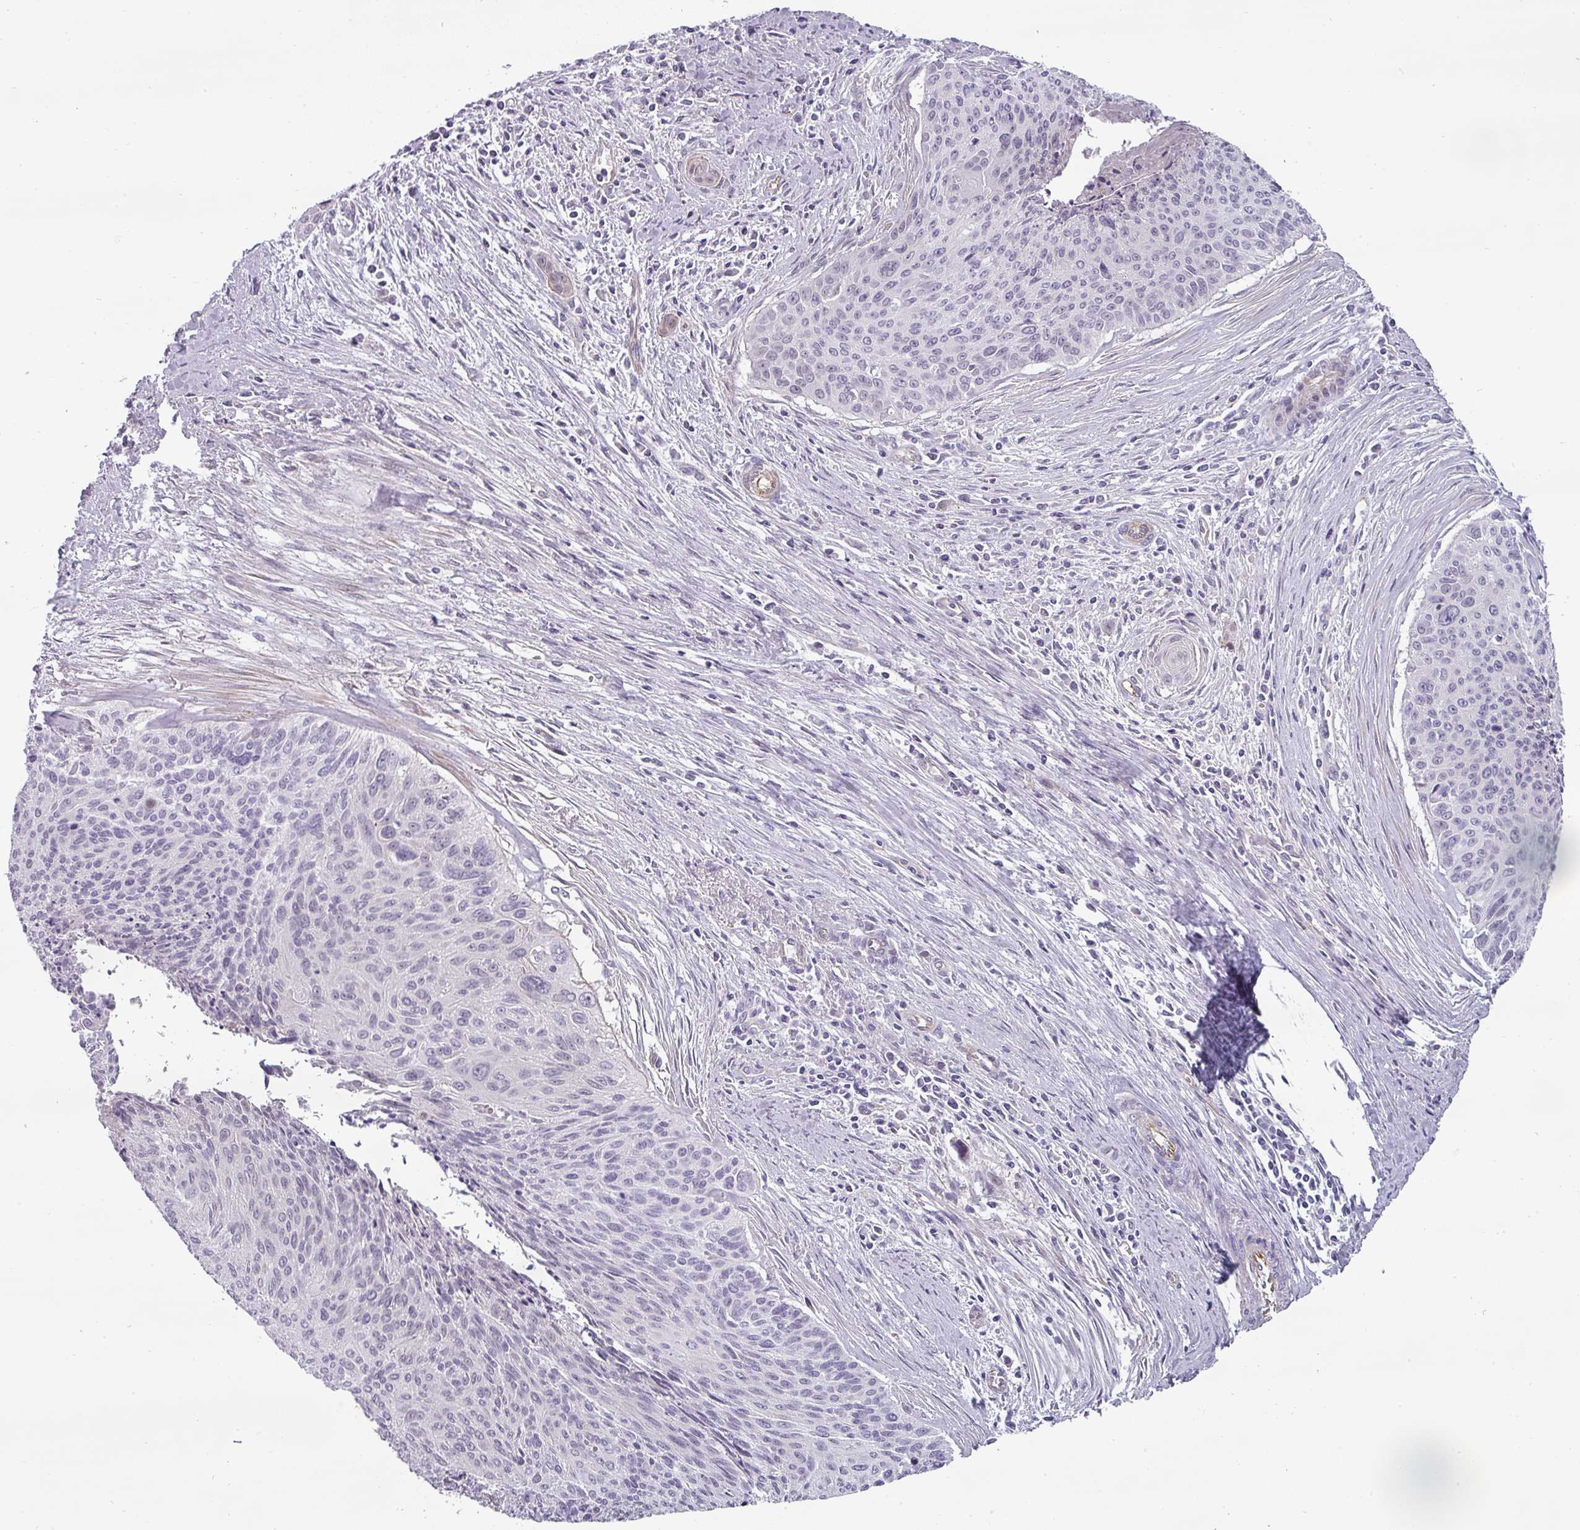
{"staining": {"intensity": "negative", "quantity": "none", "location": "none"}, "tissue": "cervical cancer", "cell_type": "Tumor cells", "image_type": "cancer", "snomed": [{"axis": "morphology", "description": "Squamous cell carcinoma, NOS"}, {"axis": "topography", "description": "Cervix"}], "caption": "The histopathology image exhibits no significant staining in tumor cells of squamous cell carcinoma (cervical).", "gene": "CHRDL1", "patient": {"sex": "female", "age": 55}}